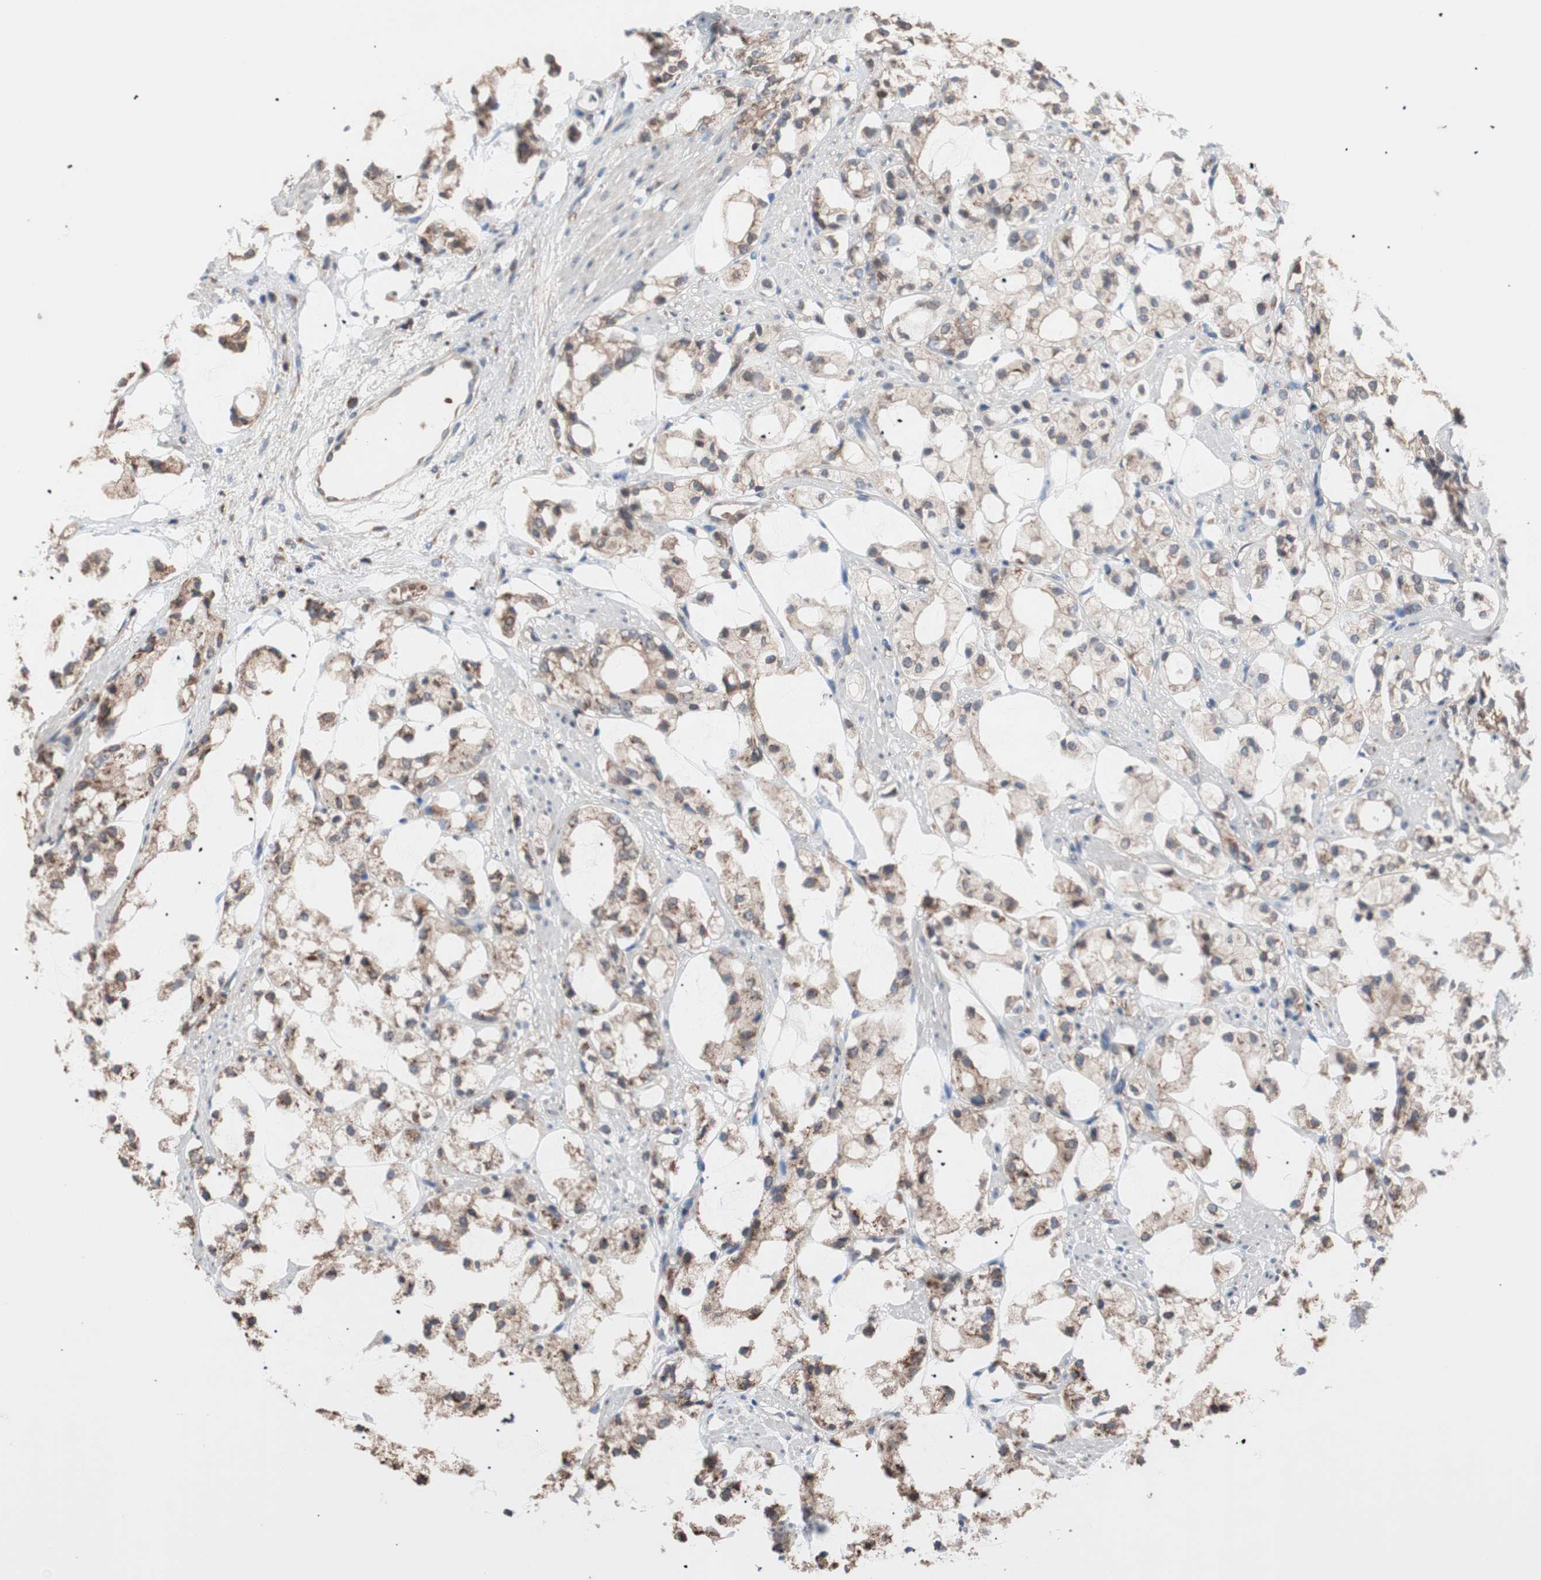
{"staining": {"intensity": "moderate", "quantity": ">75%", "location": "cytoplasmic/membranous"}, "tissue": "prostate cancer", "cell_type": "Tumor cells", "image_type": "cancer", "snomed": [{"axis": "morphology", "description": "Adenocarcinoma, High grade"}, {"axis": "topography", "description": "Prostate"}], "caption": "Immunohistochemical staining of human high-grade adenocarcinoma (prostate) displays moderate cytoplasmic/membranous protein staining in about >75% of tumor cells. The protein of interest is stained brown, and the nuclei are stained in blue (DAB IHC with brightfield microscopy, high magnification).", "gene": "GLYCTK", "patient": {"sex": "male", "age": 85}}